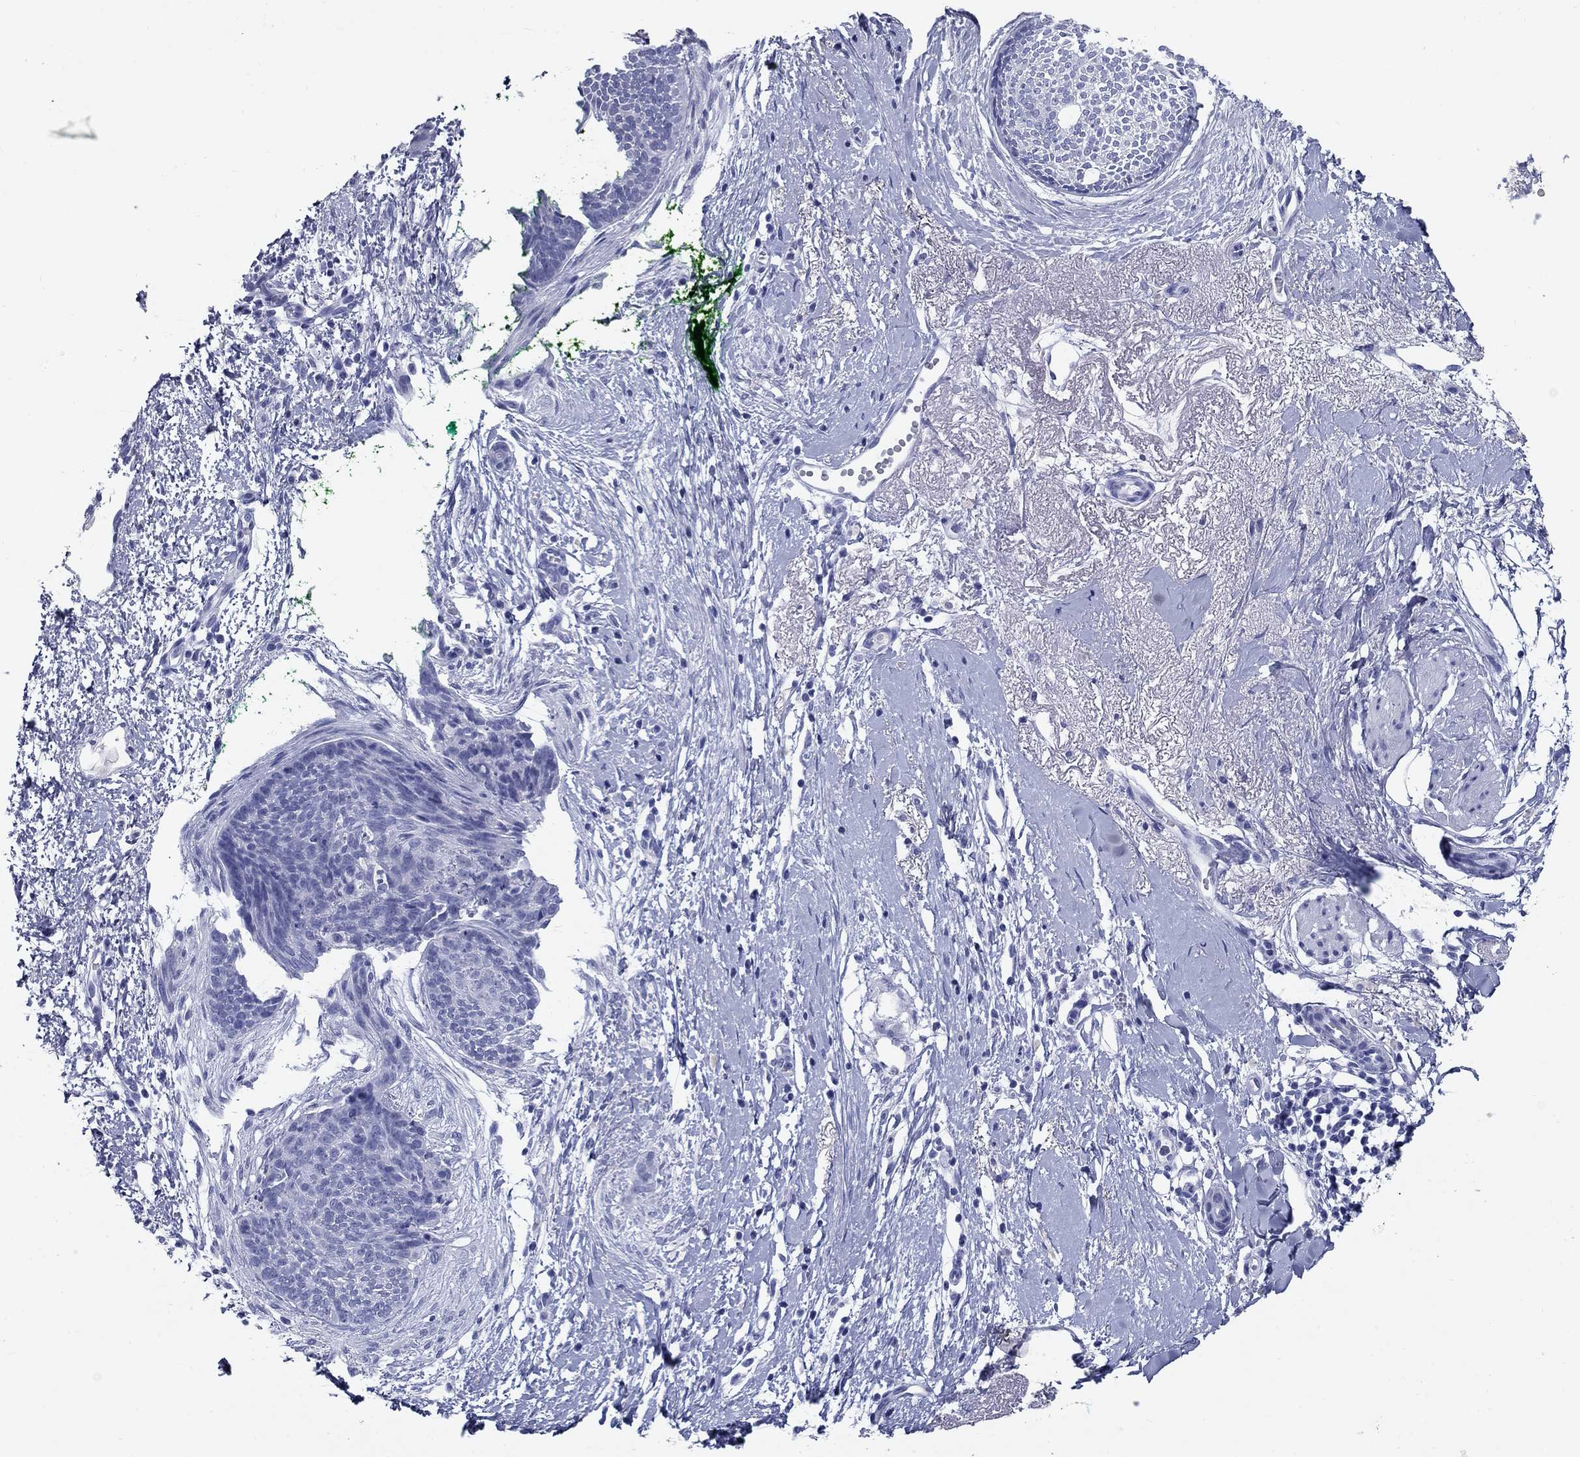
{"staining": {"intensity": "negative", "quantity": "none", "location": "none"}, "tissue": "skin cancer", "cell_type": "Tumor cells", "image_type": "cancer", "snomed": [{"axis": "morphology", "description": "Basal cell carcinoma"}, {"axis": "topography", "description": "Skin"}], "caption": "This is an immunohistochemistry (IHC) histopathology image of human skin basal cell carcinoma. There is no staining in tumor cells.", "gene": "NPPA", "patient": {"sex": "female", "age": 65}}